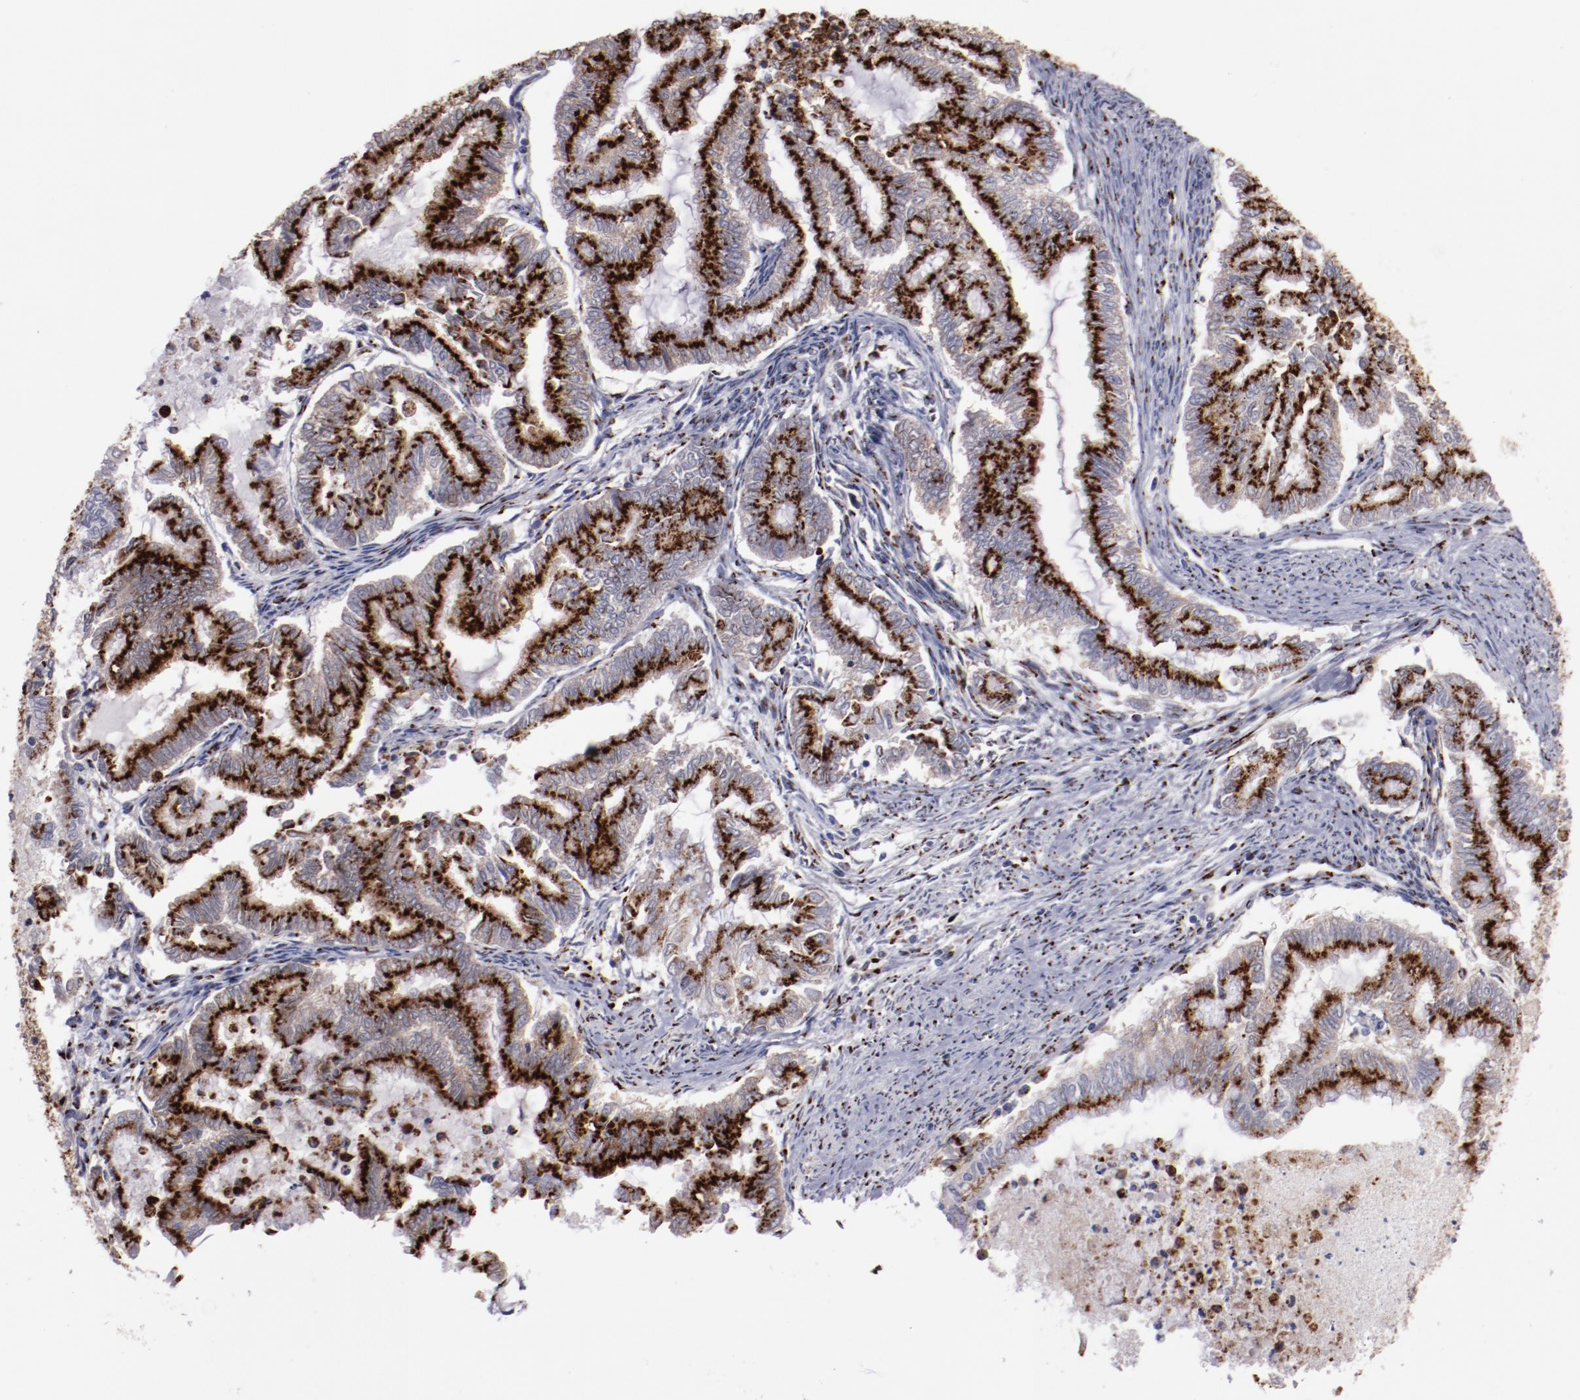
{"staining": {"intensity": "strong", "quantity": ">75%", "location": "nuclear"}, "tissue": "endometrial cancer", "cell_type": "Tumor cells", "image_type": "cancer", "snomed": [{"axis": "morphology", "description": "Adenocarcinoma, NOS"}, {"axis": "topography", "description": "Endometrium"}], "caption": "This photomicrograph shows adenocarcinoma (endometrial) stained with immunohistochemistry to label a protein in brown. The nuclear of tumor cells show strong positivity for the protein. Nuclei are counter-stained blue.", "gene": "GOLIM4", "patient": {"sex": "female", "age": 79}}